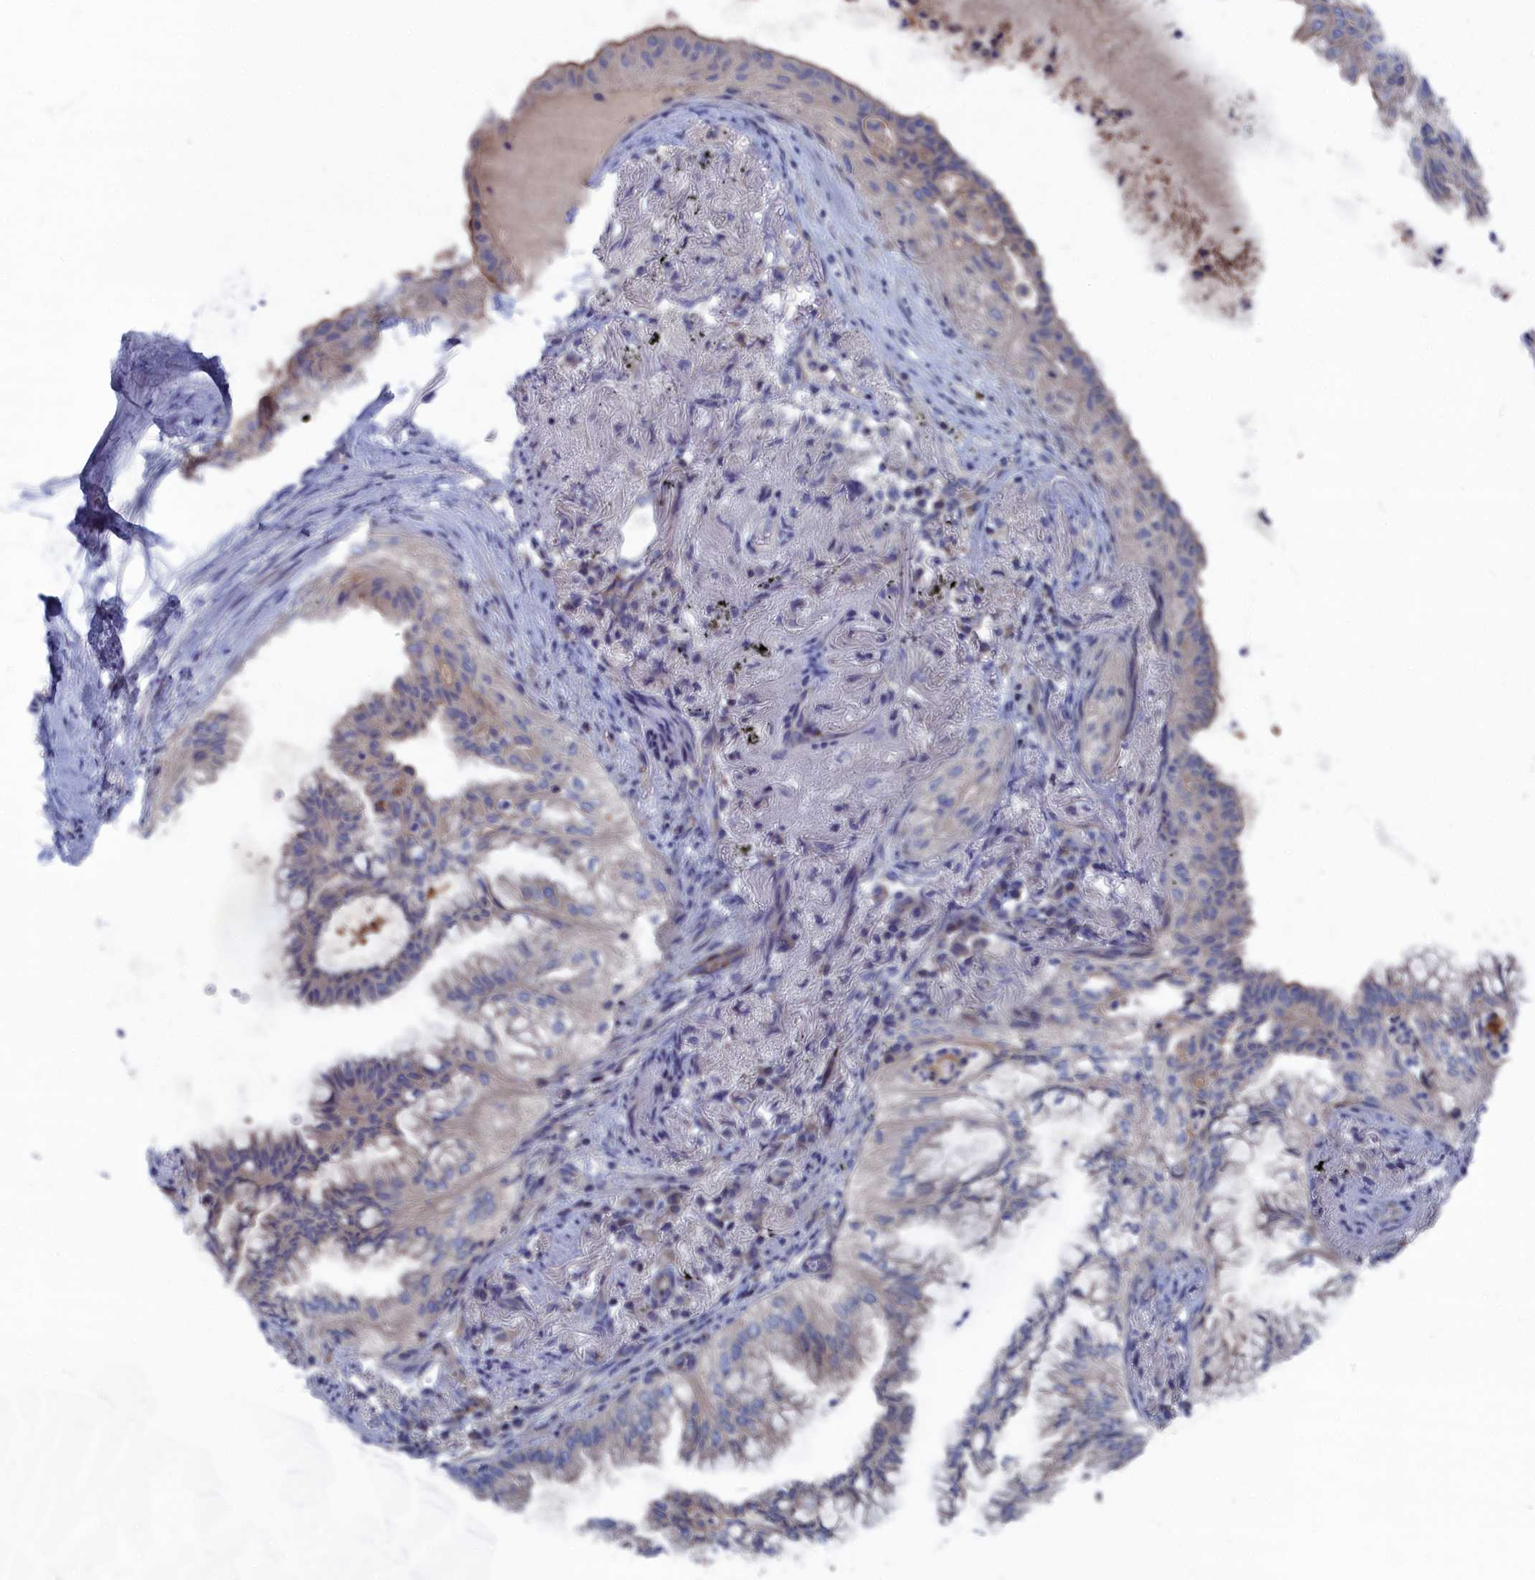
{"staining": {"intensity": "weak", "quantity": "<25%", "location": "cytoplasmic/membranous"}, "tissue": "lung cancer", "cell_type": "Tumor cells", "image_type": "cancer", "snomed": [{"axis": "morphology", "description": "Adenocarcinoma, NOS"}, {"axis": "topography", "description": "Lung"}], "caption": "This histopathology image is of lung cancer (adenocarcinoma) stained with IHC to label a protein in brown with the nuclei are counter-stained blue. There is no expression in tumor cells.", "gene": "CEND1", "patient": {"sex": "female", "age": 70}}